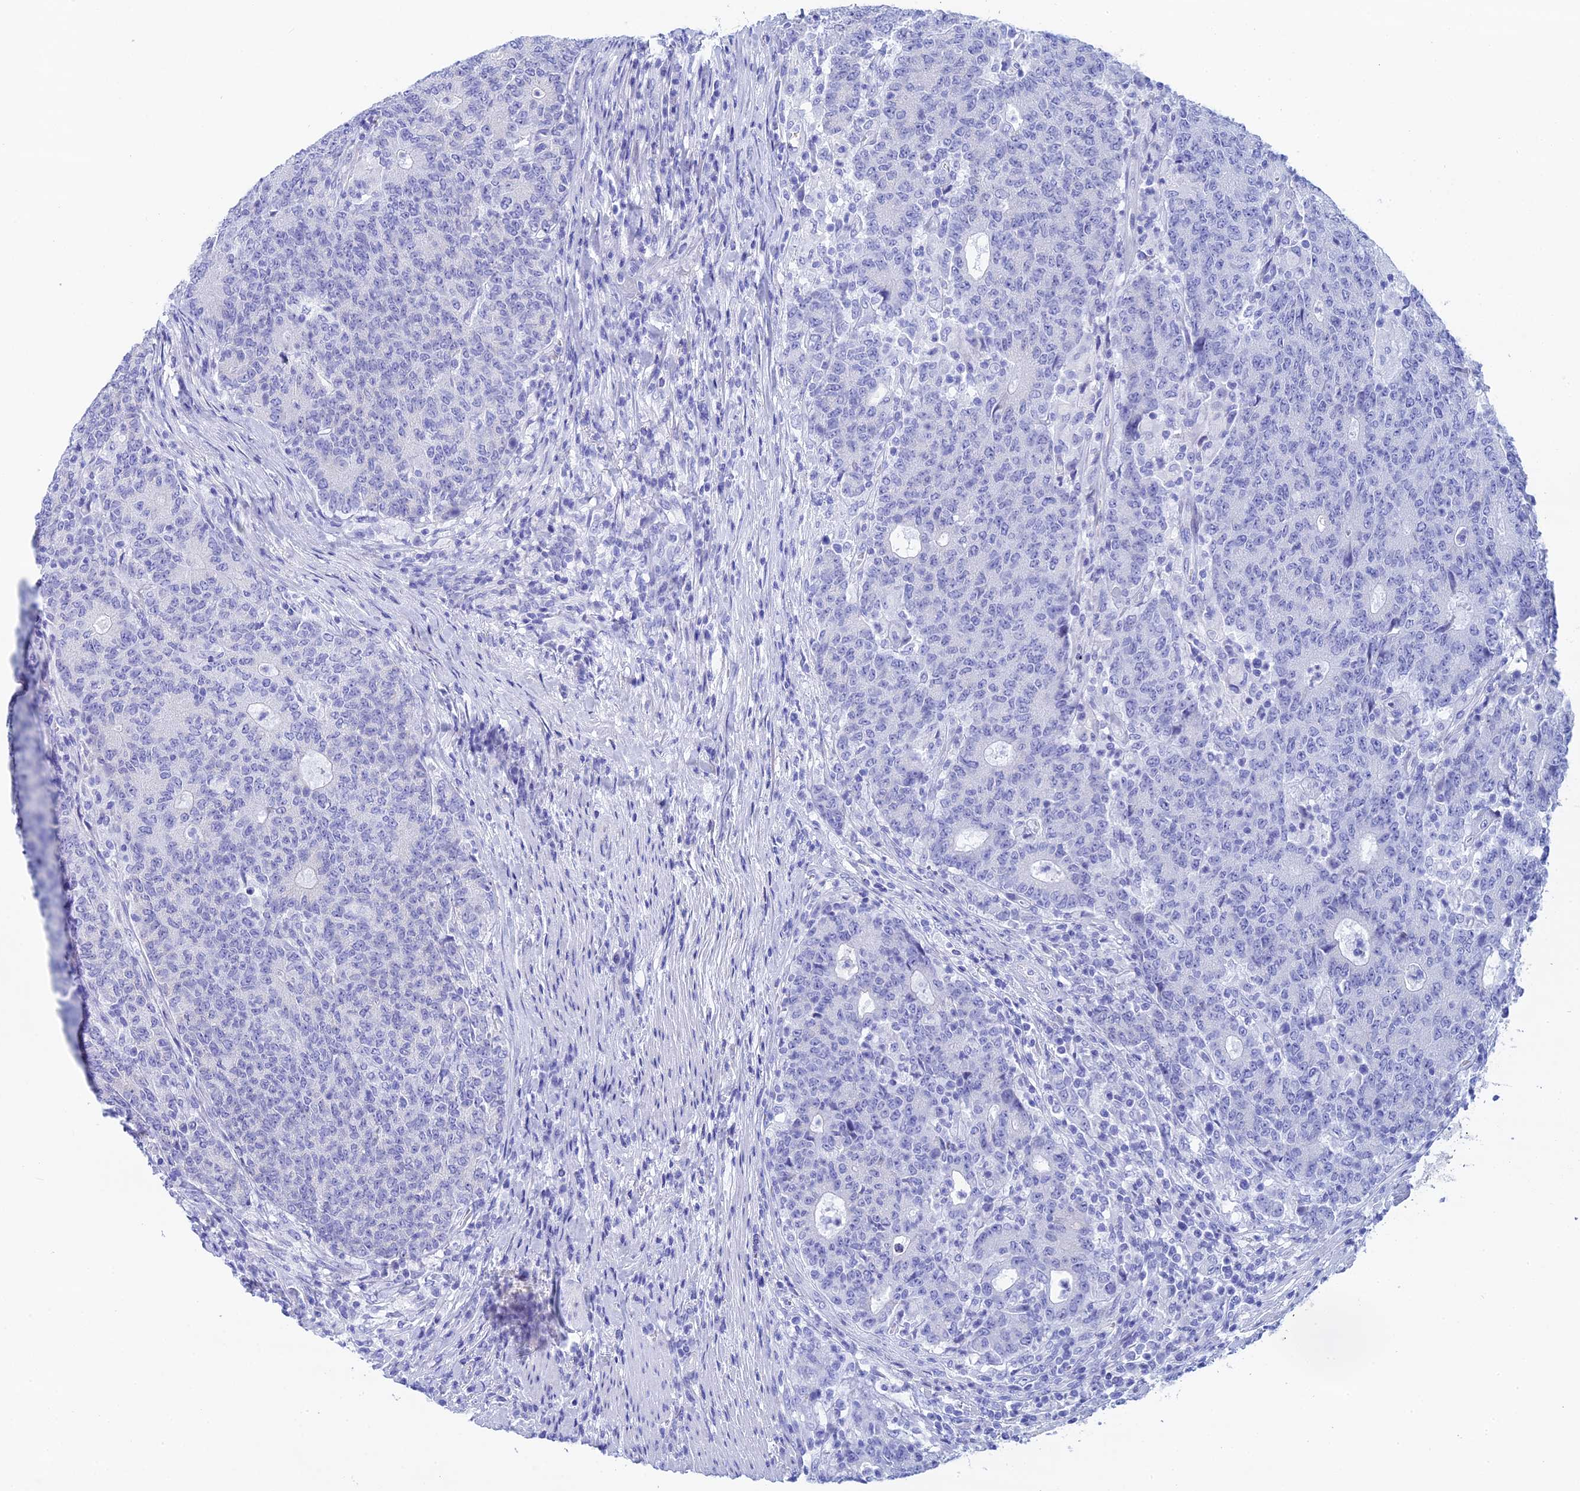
{"staining": {"intensity": "negative", "quantity": "none", "location": "none"}, "tissue": "colorectal cancer", "cell_type": "Tumor cells", "image_type": "cancer", "snomed": [{"axis": "morphology", "description": "Adenocarcinoma, NOS"}, {"axis": "topography", "description": "Colon"}], "caption": "Photomicrograph shows no protein expression in tumor cells of colorectal adenocarcinoma tissue.", "gene": "TEX101", "patient": {"sex": "female", "age": 75}}